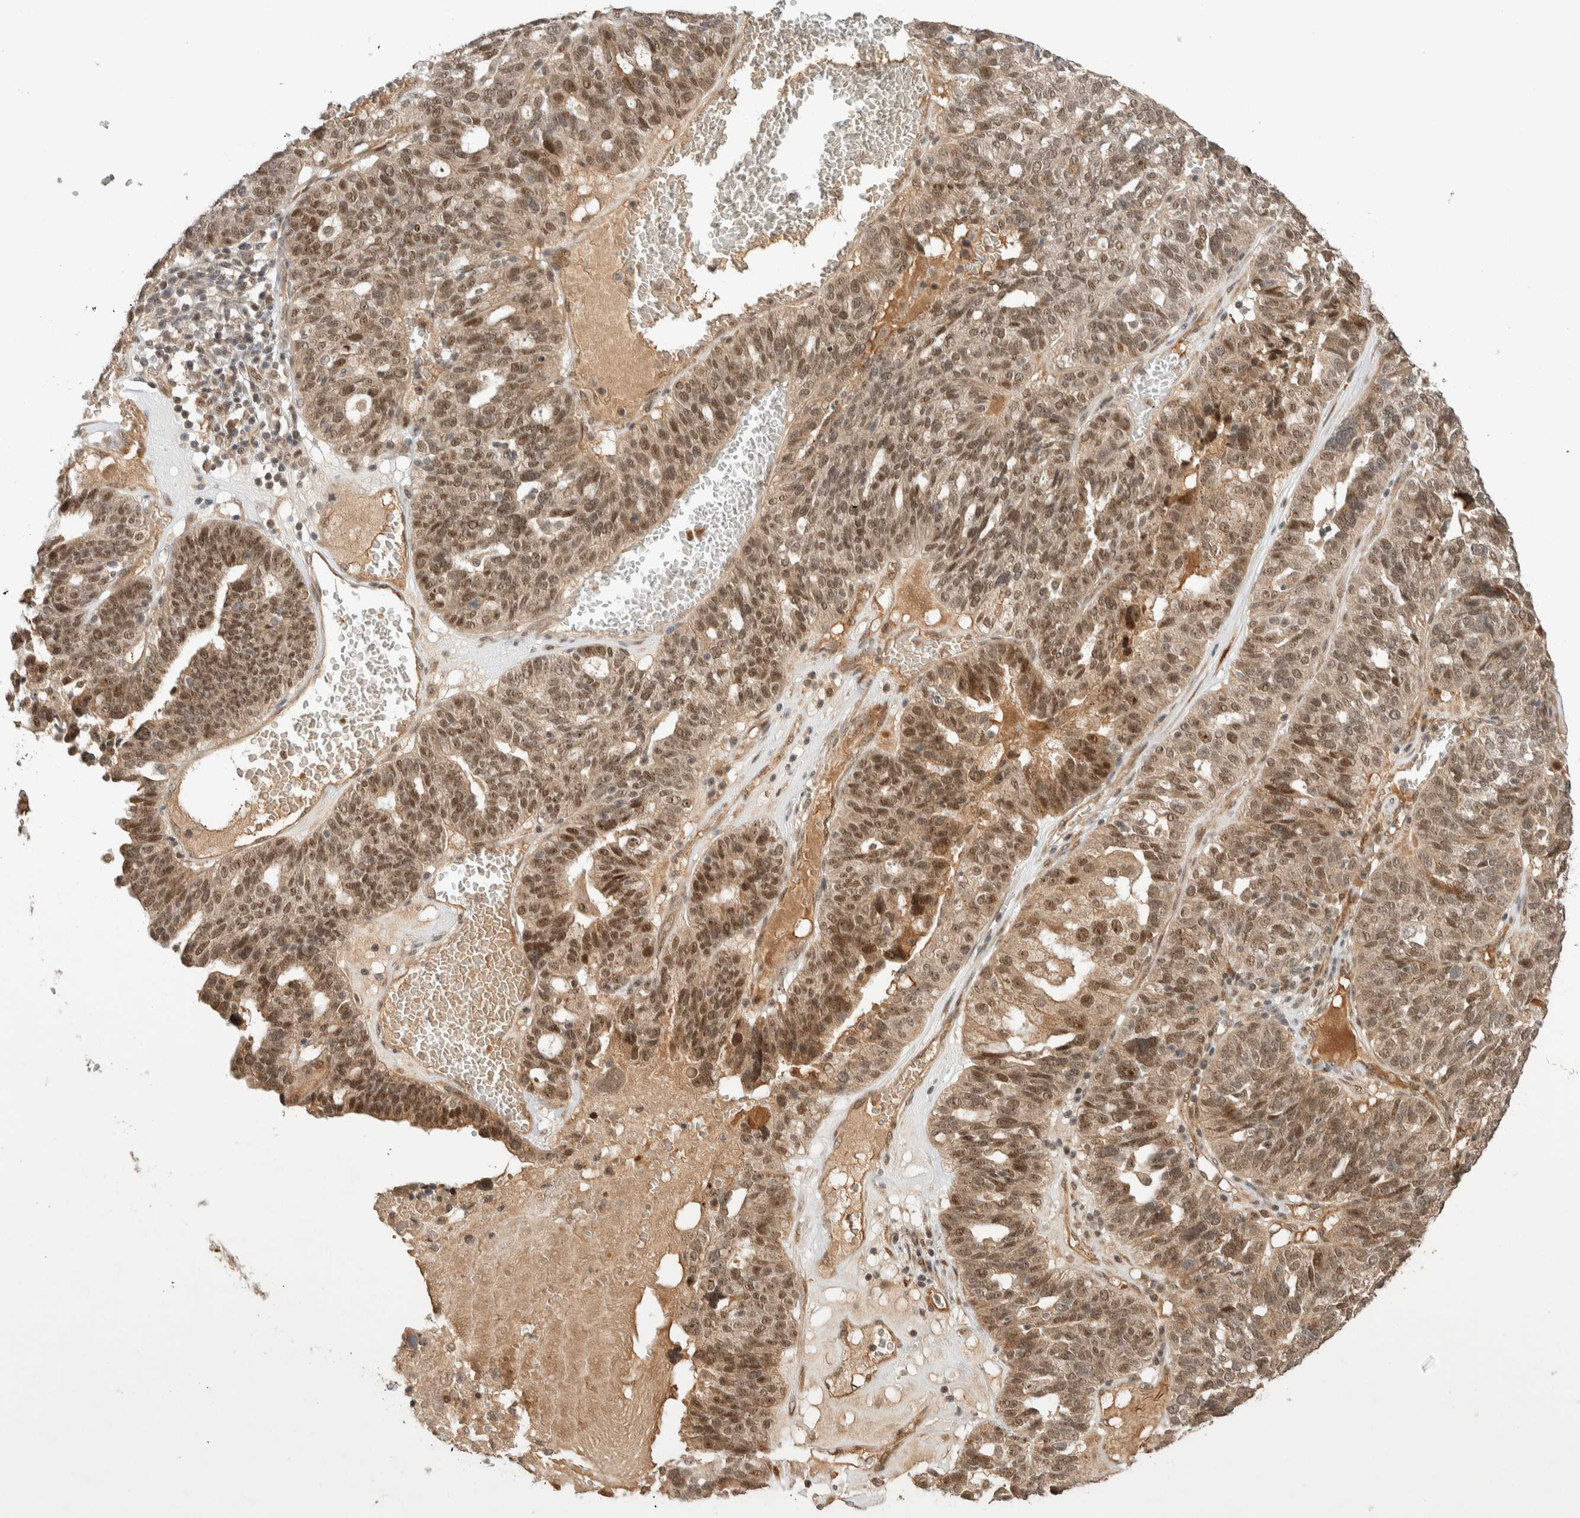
{"staining": {"intensity": "moderate", "quantity": ">75%", "location": "cytoplasmic/membranous,nuclear"}, "tissue": "ovarian cancer", "cell_type": "Tumor cells", "image_type": "cancer", "snomed": [{"axis": "morphology", "description": "Cystadenocarcinoma, serous, NOS"}, {"axis": "topography", "description": "Ovary"}], "caption": "DAB immunohistochemical staining of human ovarian serous cystadenocarcinoma exhibits moderate cytoplasmic/membranous and nuclear protein positivity in approximately >75% of tumor cells.", "gene": "ZBTB2", "patient": {"sex": "female", "age": 59}}